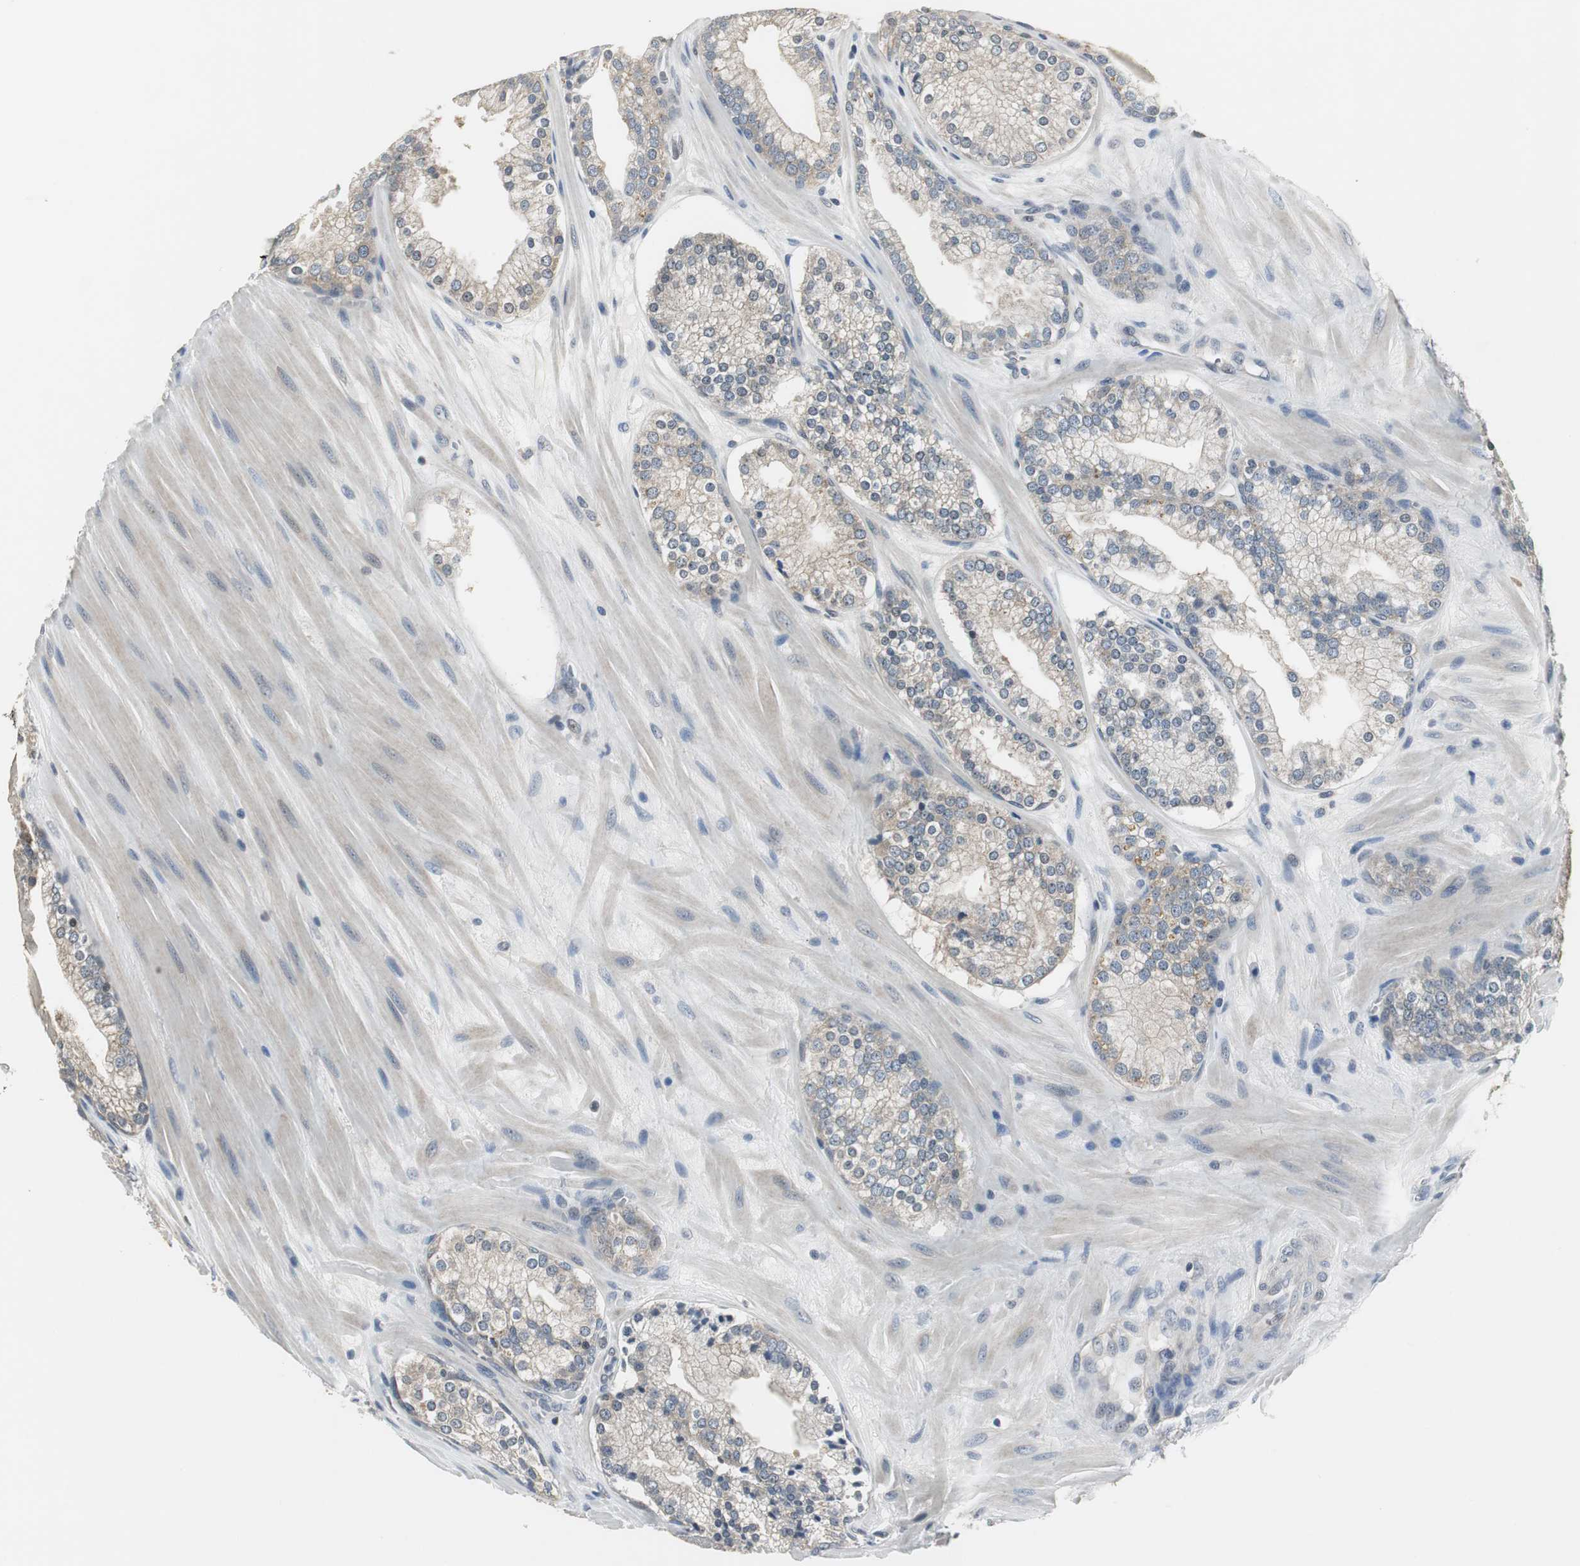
{"staining": {"intensity": "weak", "quantity": "25%-75%", "location": "cytoplasmic/membranous"}, "tissue": "prostate cancer", "cell_type": "Tumor cells", "image_type": "cancer", "snomed": [{"axis": "morphology", "description": "Adenocarcinoma, High grade"}, {"axis": "topography", "description": "Prostate"}], "caption": "High-magnification brightfield microscopy of prostate cancer (adenocarcinoma (high-grade)) stained with DAB (3,3'-diaminobenzidine) (brown) and counterstained with hematoxylin (blue). tumor cells exhibit weak cytoplasmic/membranous staining is appreciated in about25%-75% of cells. Using DAB (3,3'-diaminobenzidine) (brown) and hematoxylin (blue) stains, captured at high magnification using brightfield microscopy.", "gene": "CCT5", "patient": {"sex": "male", "age": 68}}